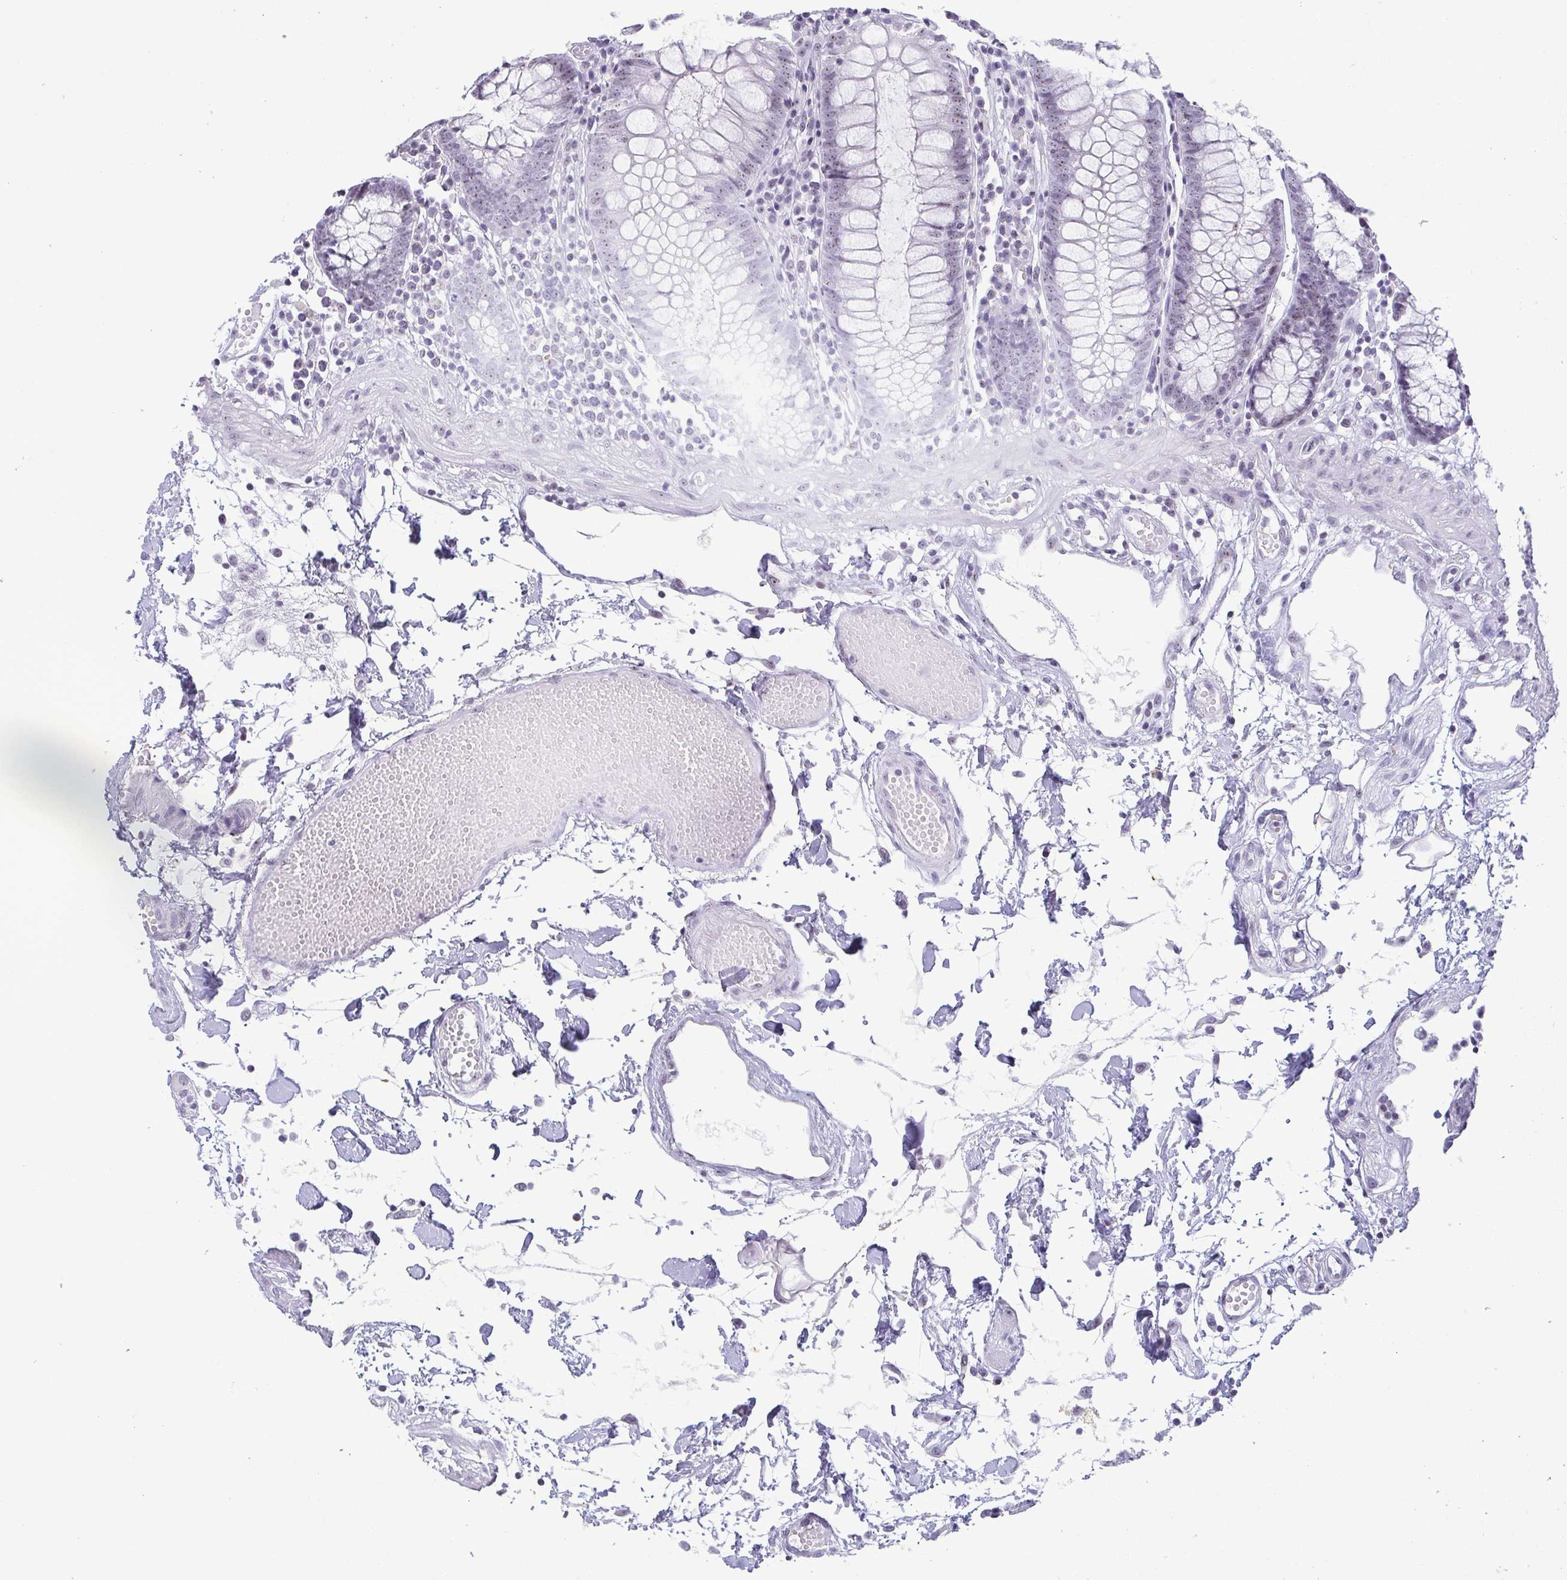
{"staining": {"intensity": "weak", "quantity": "<25%", "location": "nuclear"}, "tissue": "colon", "cell_type": "Endothelial cells", "image_type": "normal", "snomed": [{"axis": "morphology", "description": "Normal tissue, NOS"}, {"axis": "morphology", "description": "Adenocarcinoma, NOS"}, {"axis": "topography", "description": "Colon"}], "caption": "This is an immunohistochemistry histopathology image of unremarkable human colon. There is no positivity in endothelial cells.", "gene": "BZW1", "patient": {"sex": "male", "age": 83}}